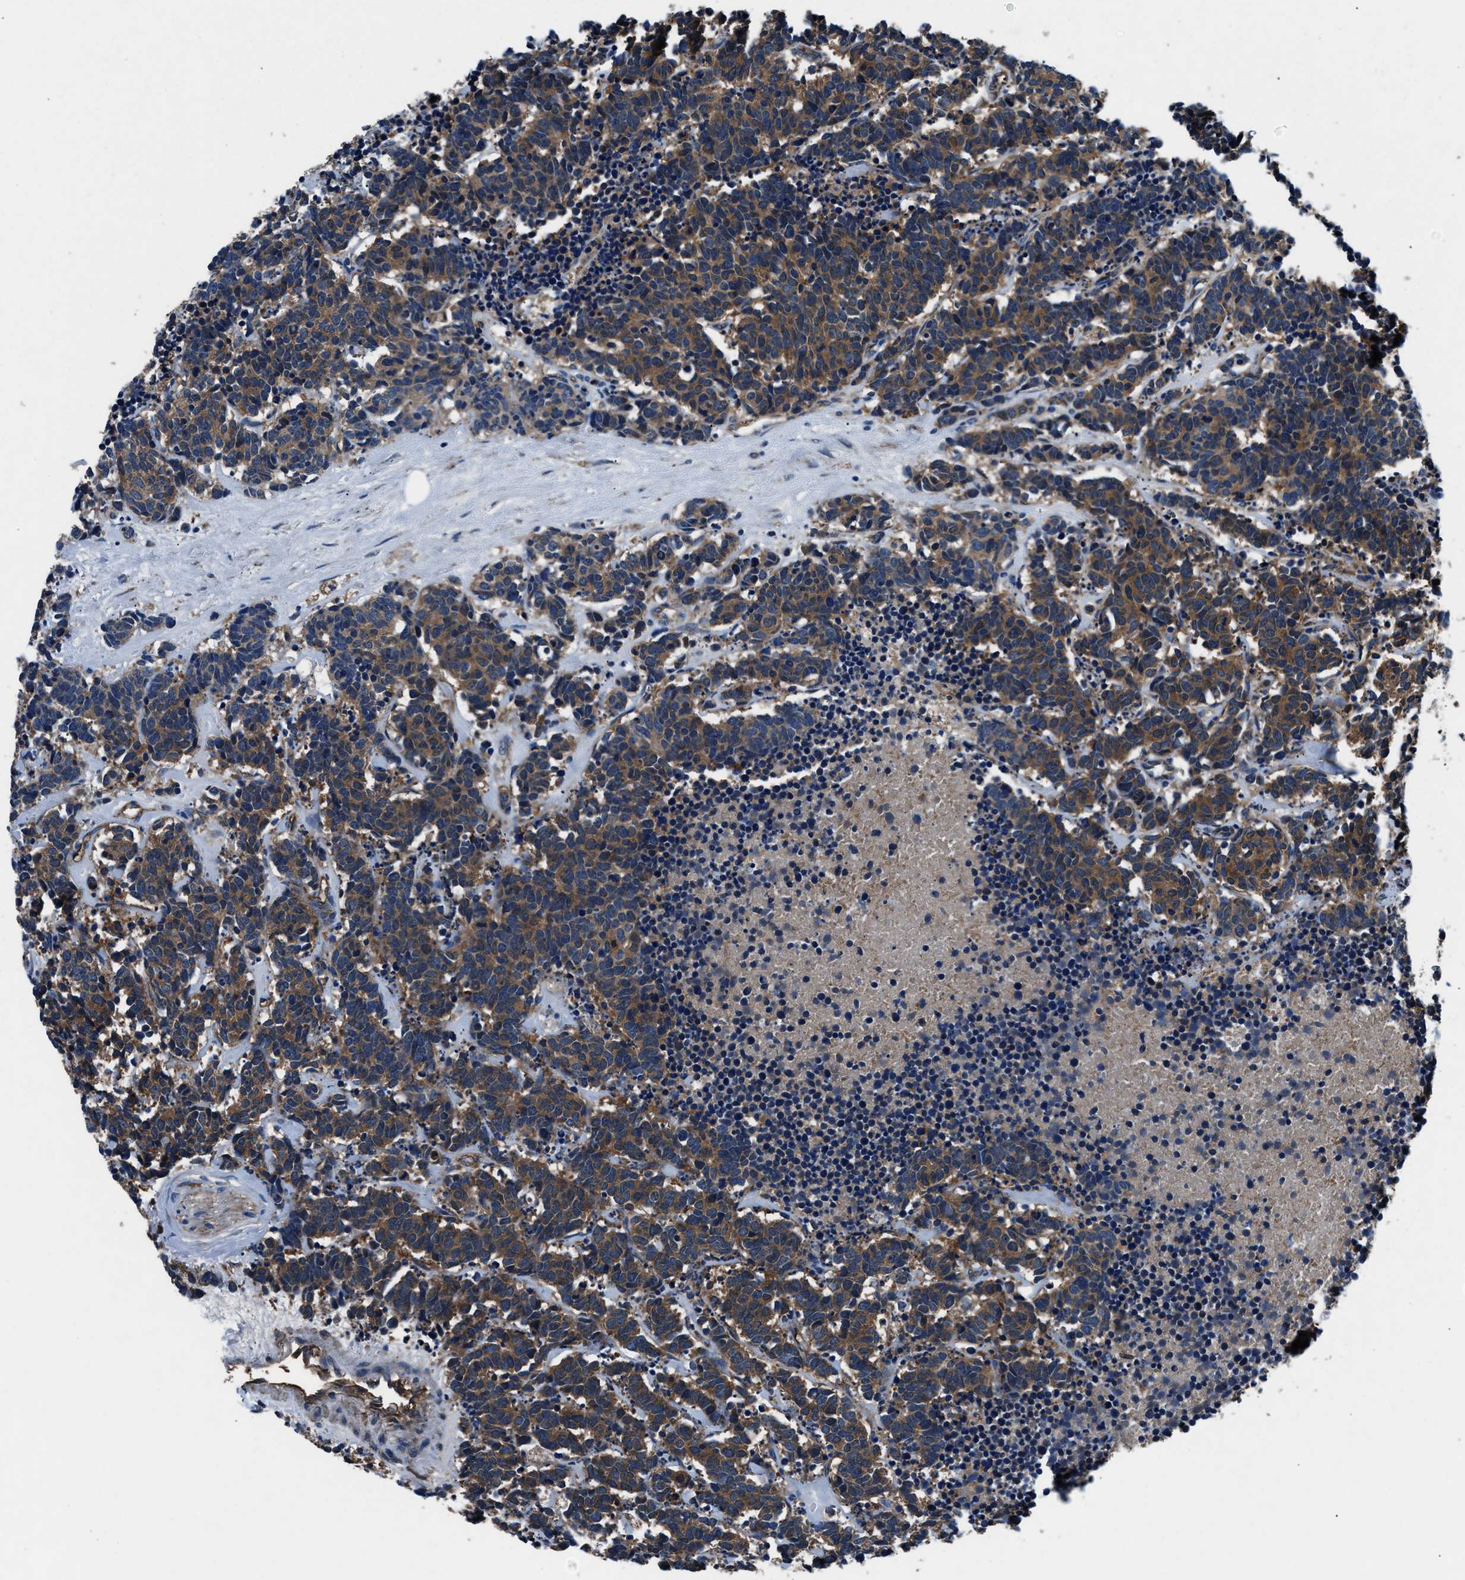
{"staining": {"intensity": "moderate", "quantity": ">75%", "location": "cytoplasmic/membranous"}, "tissue": "carcinoid", "cell_type": "Tumor cells", "image_type": "cancer", "snomed": [{"axis": "morphology", "description": "Carcinoma, NOS"}, {"axis": "morphology", "description": "Carcinoid, malignant, NOS"}, {"axis": "topography", "description": "Urinary bladder"}], "caption": "Brown immunohistochemical staining in human carcinoid (malignant) demonstrates moderate cytoplasmic/membranous positivity in approximately >75% of tumor cells. (Brightfield microscopy of DAB IHC at high magnification).", "gene": "PRTFDC1", "patient": {"sex": "male", "age": 57}}